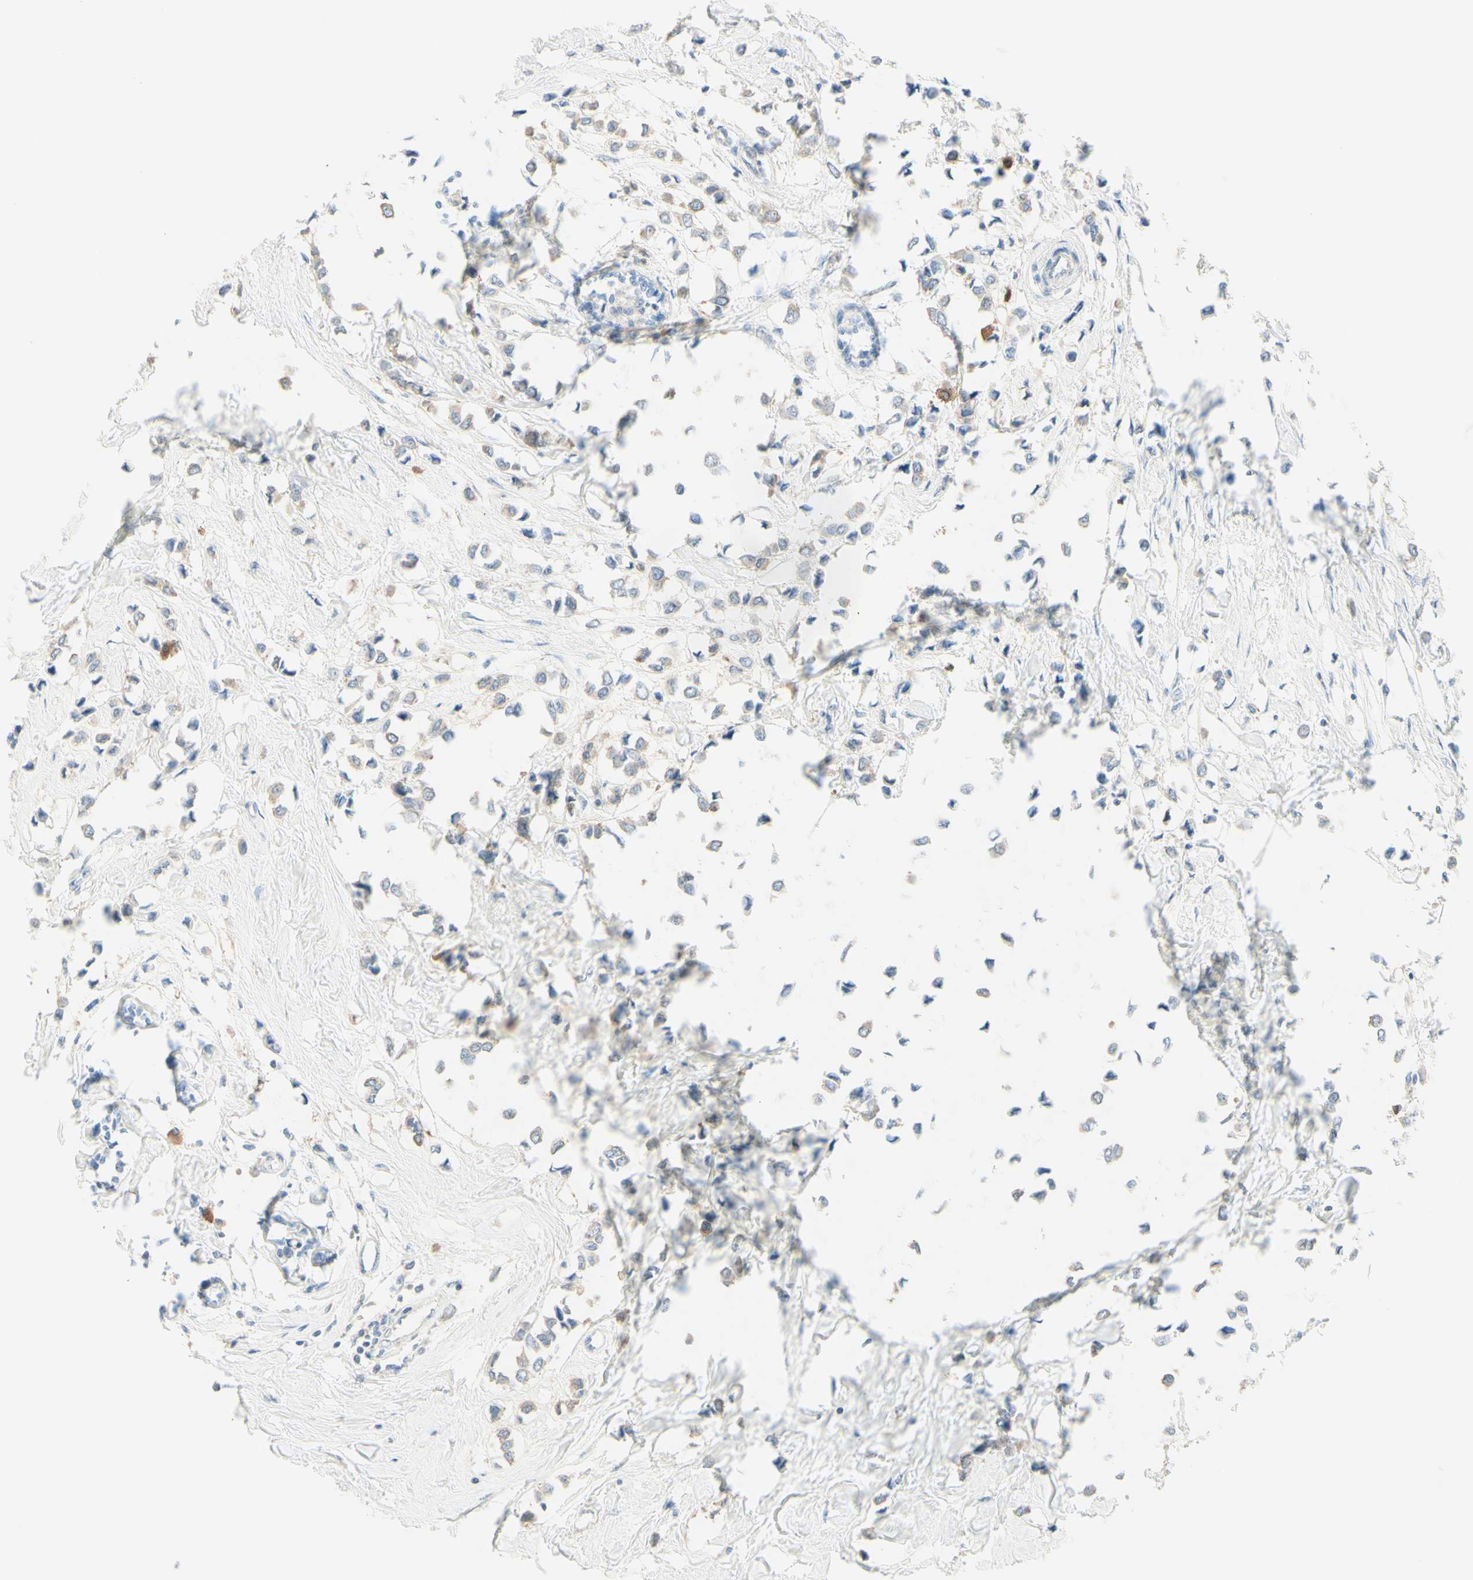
{"staining": {"intensity": "weak", "quantity": "25%-75%", "location": "cytoplasmic/membranous"}, "tissue": "breast cancer", "cell_type": "Tumor cells", "image_type": "cancer", "snomed": [{"axis": "morphology", "description": "Lobular carcinoma"}, {"axis": "topography", "description": "Breast"}], "caption": "IHC (DAB) staining of human lobular carcinoma (breast) reveals weak cytoplasmic/membranous protein expression in approximately 25%-75% of tumor cells.", "gene": "MTM1", "patient": {"sex": "female", "age": 51}}